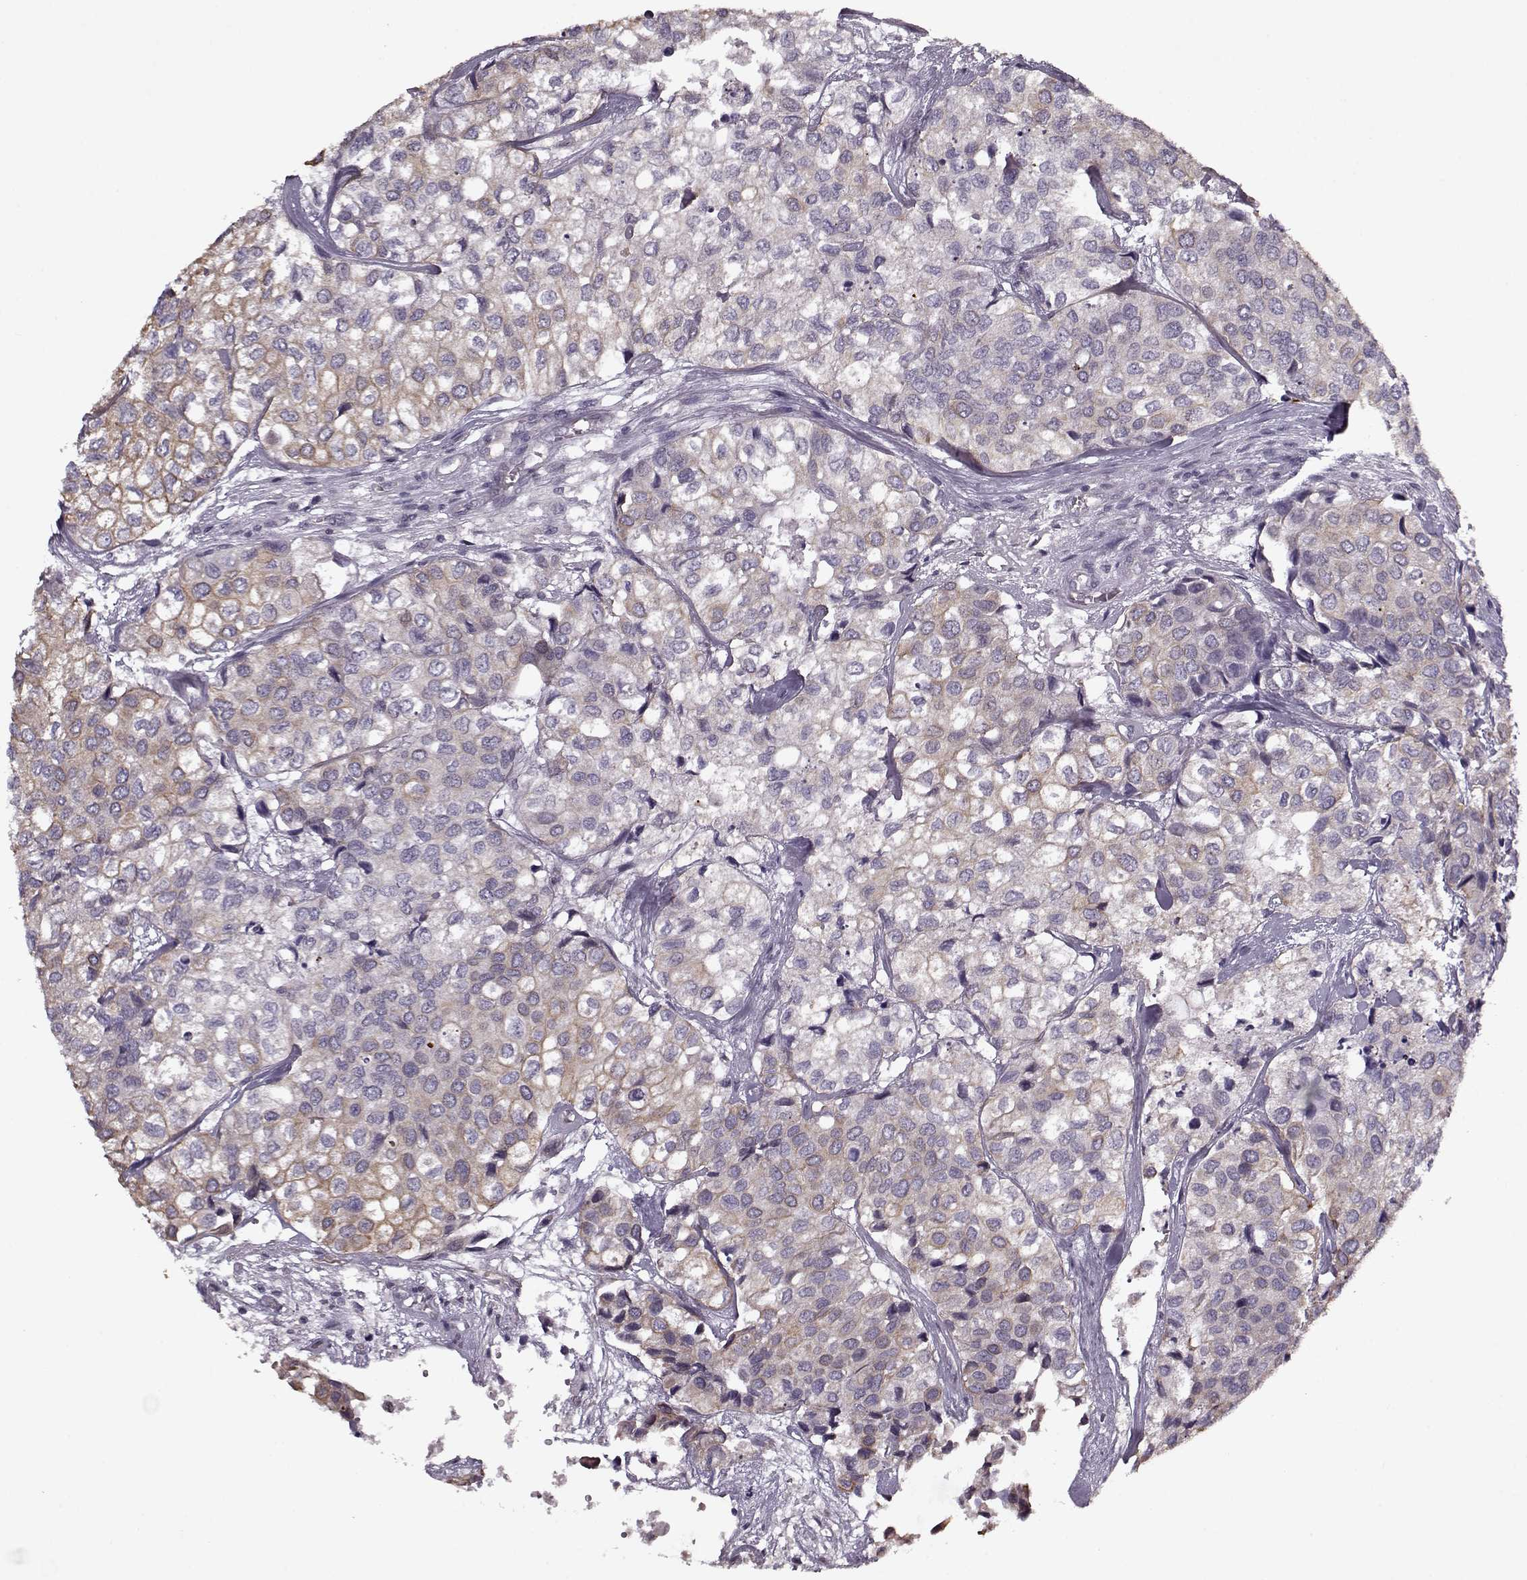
{"staining": {"intensity": "weak", "quantity": "25%-75%", "location": "cytoplasmic/membranous"}, "tissue": "urothelial cancer", "cell_type": "Tumor cells", "image_type": "cancer", "snomed": [{"axis": "morphology", "description": "Urothelial carcinoma, High grade"}, {"axis": "topography", "description": "Urinary bladder"}], "caption": "Protein staining of urothelial carcinoma (high-grade) tissue demonstrates weak cytoplasmic/membranous staining in approximately 25%-75% of tumor cells.", "gene": "KRT9", "patient": {"sex": "male", "age": 73}}